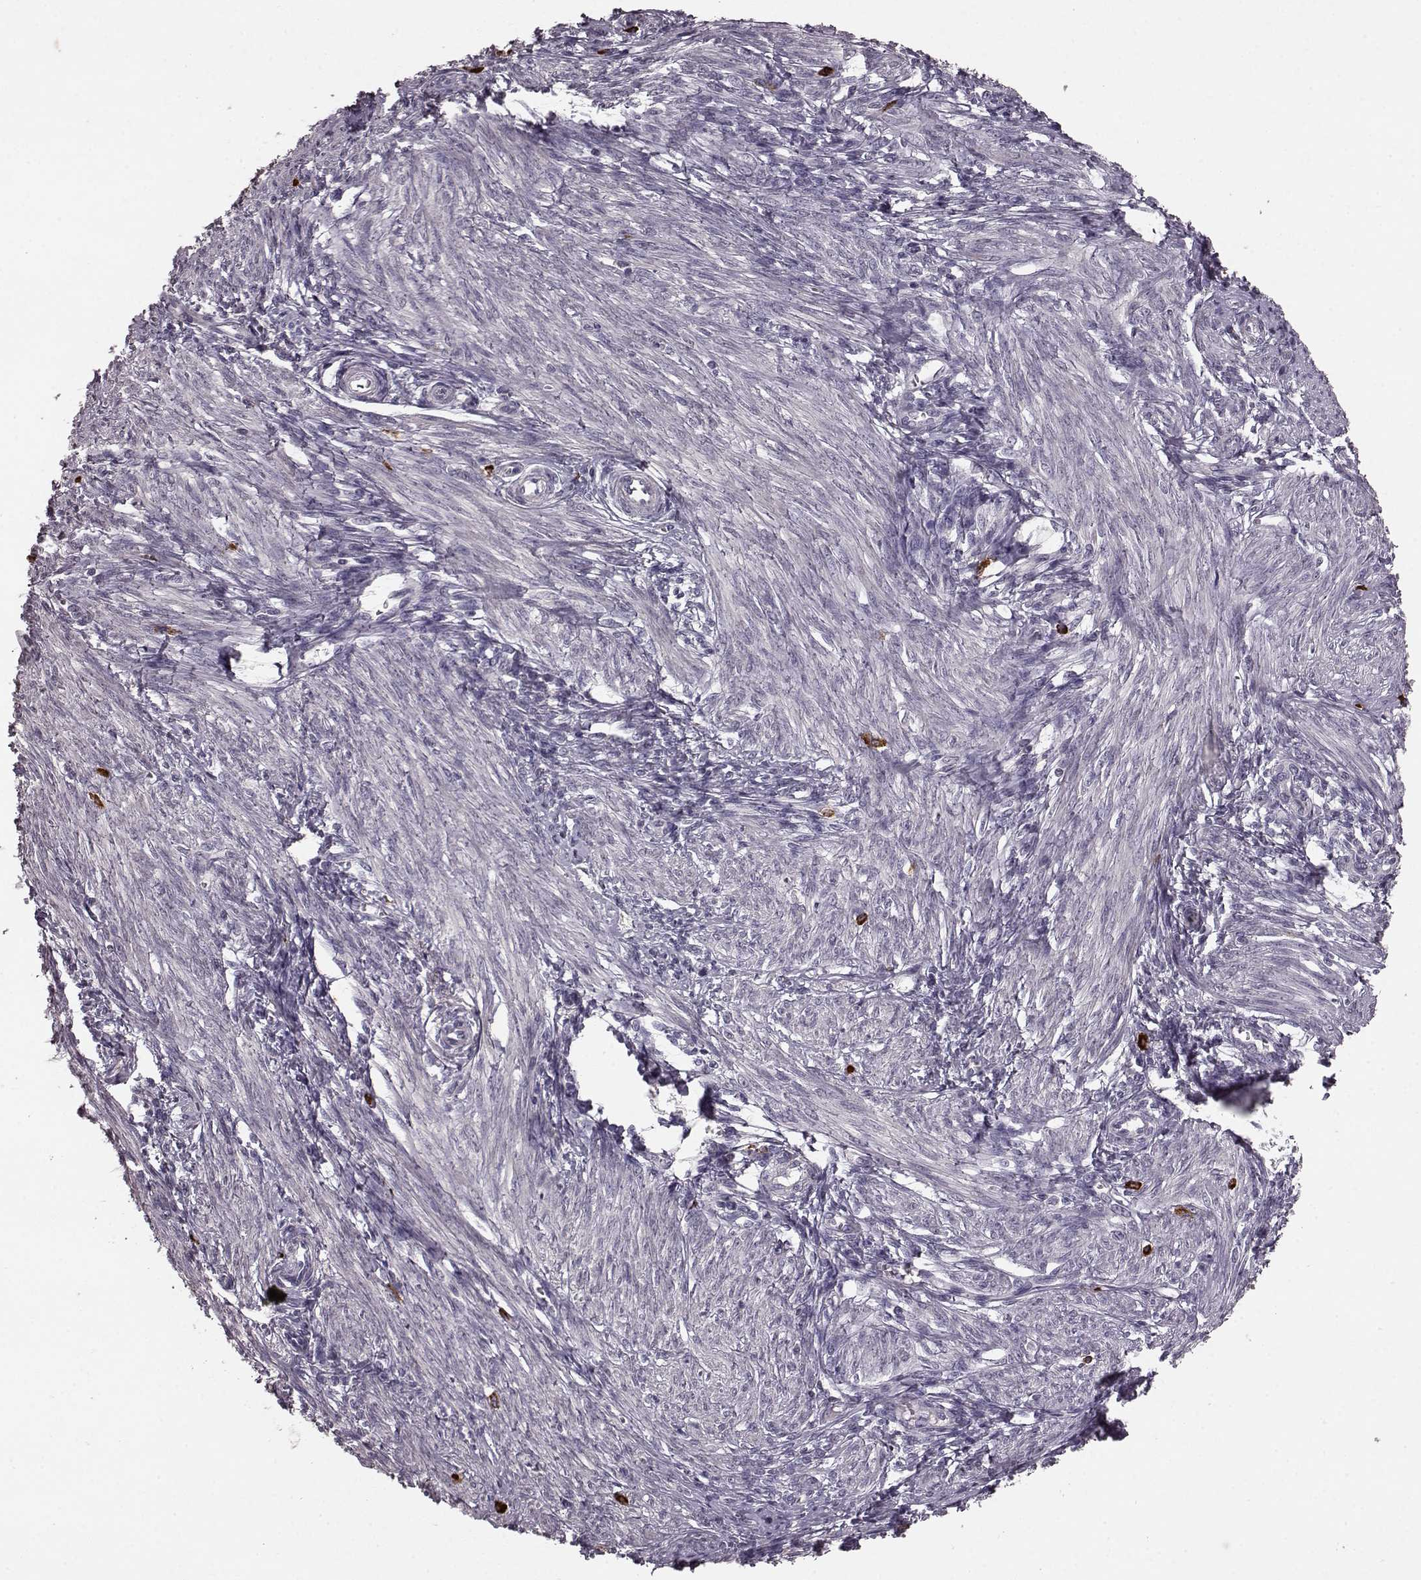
{"staining": {"intensity": "negative", "quantity": "none", "location": "none"}, "tissue": "endometrium", "cell_type": "Cells in endometrial stroma", "image_type": "normal", "snomed": [{"axis": "morphology", "description": "Normal tissue, NOS"}, {"axis": "topography", "description": "Endometrium"}], "caption": "IHC photomicrograph of unremarkable endometrium: human endometrium stained with DAB (3,3'-diaminobenzidine) demonstrates no significant protein staining in cells in endometrial stroma. (DAB (3,3'-diaminobenzidine) immunohistochemistry (IHC) with hematoxylin counter stain).", "gene": "SLC52A3", "patient": {"sex": "female", "age": 42}}